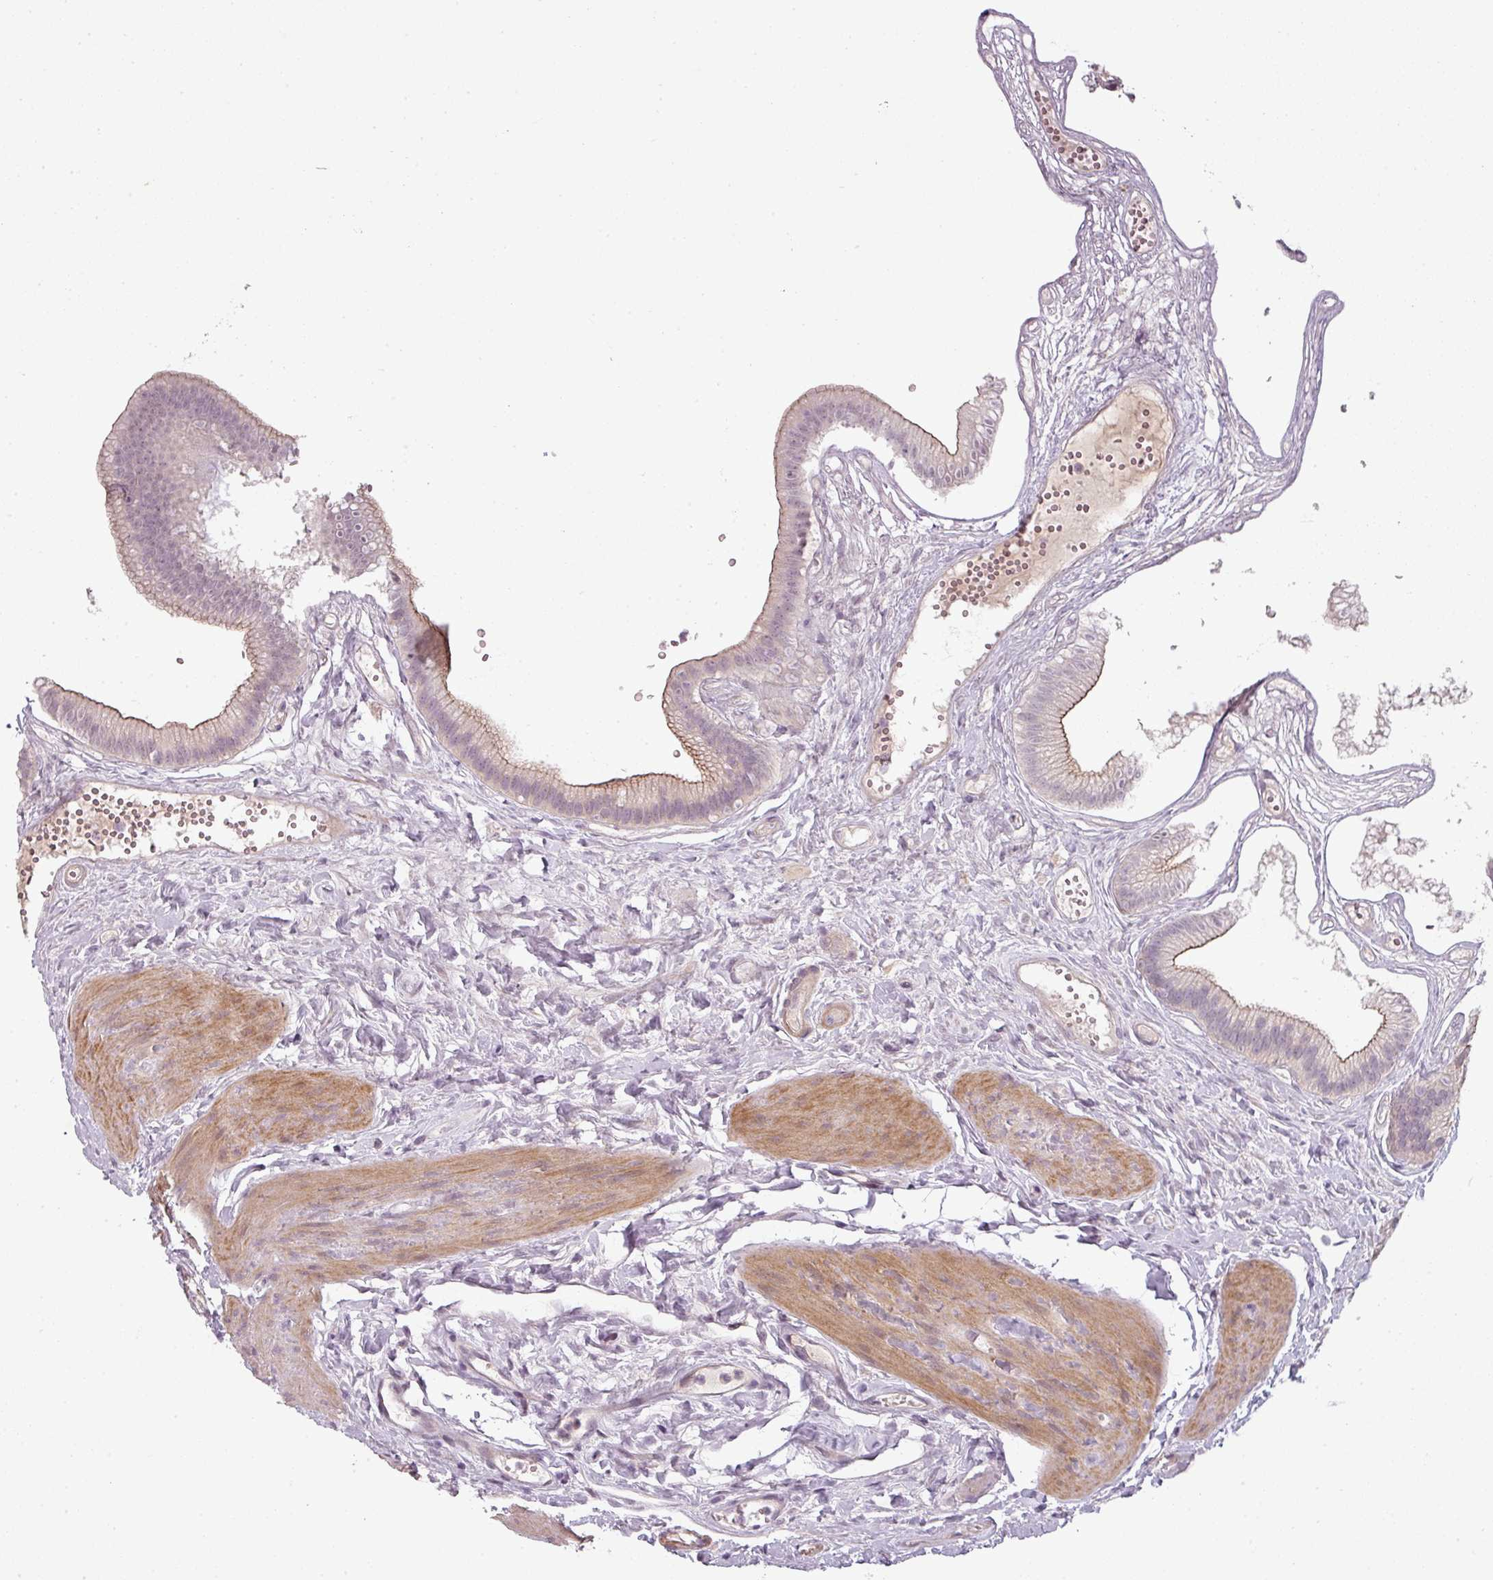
{"staining": {"intensity": "moderate", "quantity": "25%-75%", "location": "cytoplasmic/membranous"}, "tissue": "gallbladder", "cell_type": "Glandular cells", "image_type": "normal", "snomed": [{"axis": "morphology", "description": "Normal tissue, NOS"}, {"axis": "topography", "description": "Gallbladder"}], "caption": "Protein expression analysis of benign human gallbladder reveals moderate cytoplasmic/membranous positivity in about 25%-75% of glandular cells.", "gene": "SLC16A9", "patient": {"sex": "female", "age": 54}}